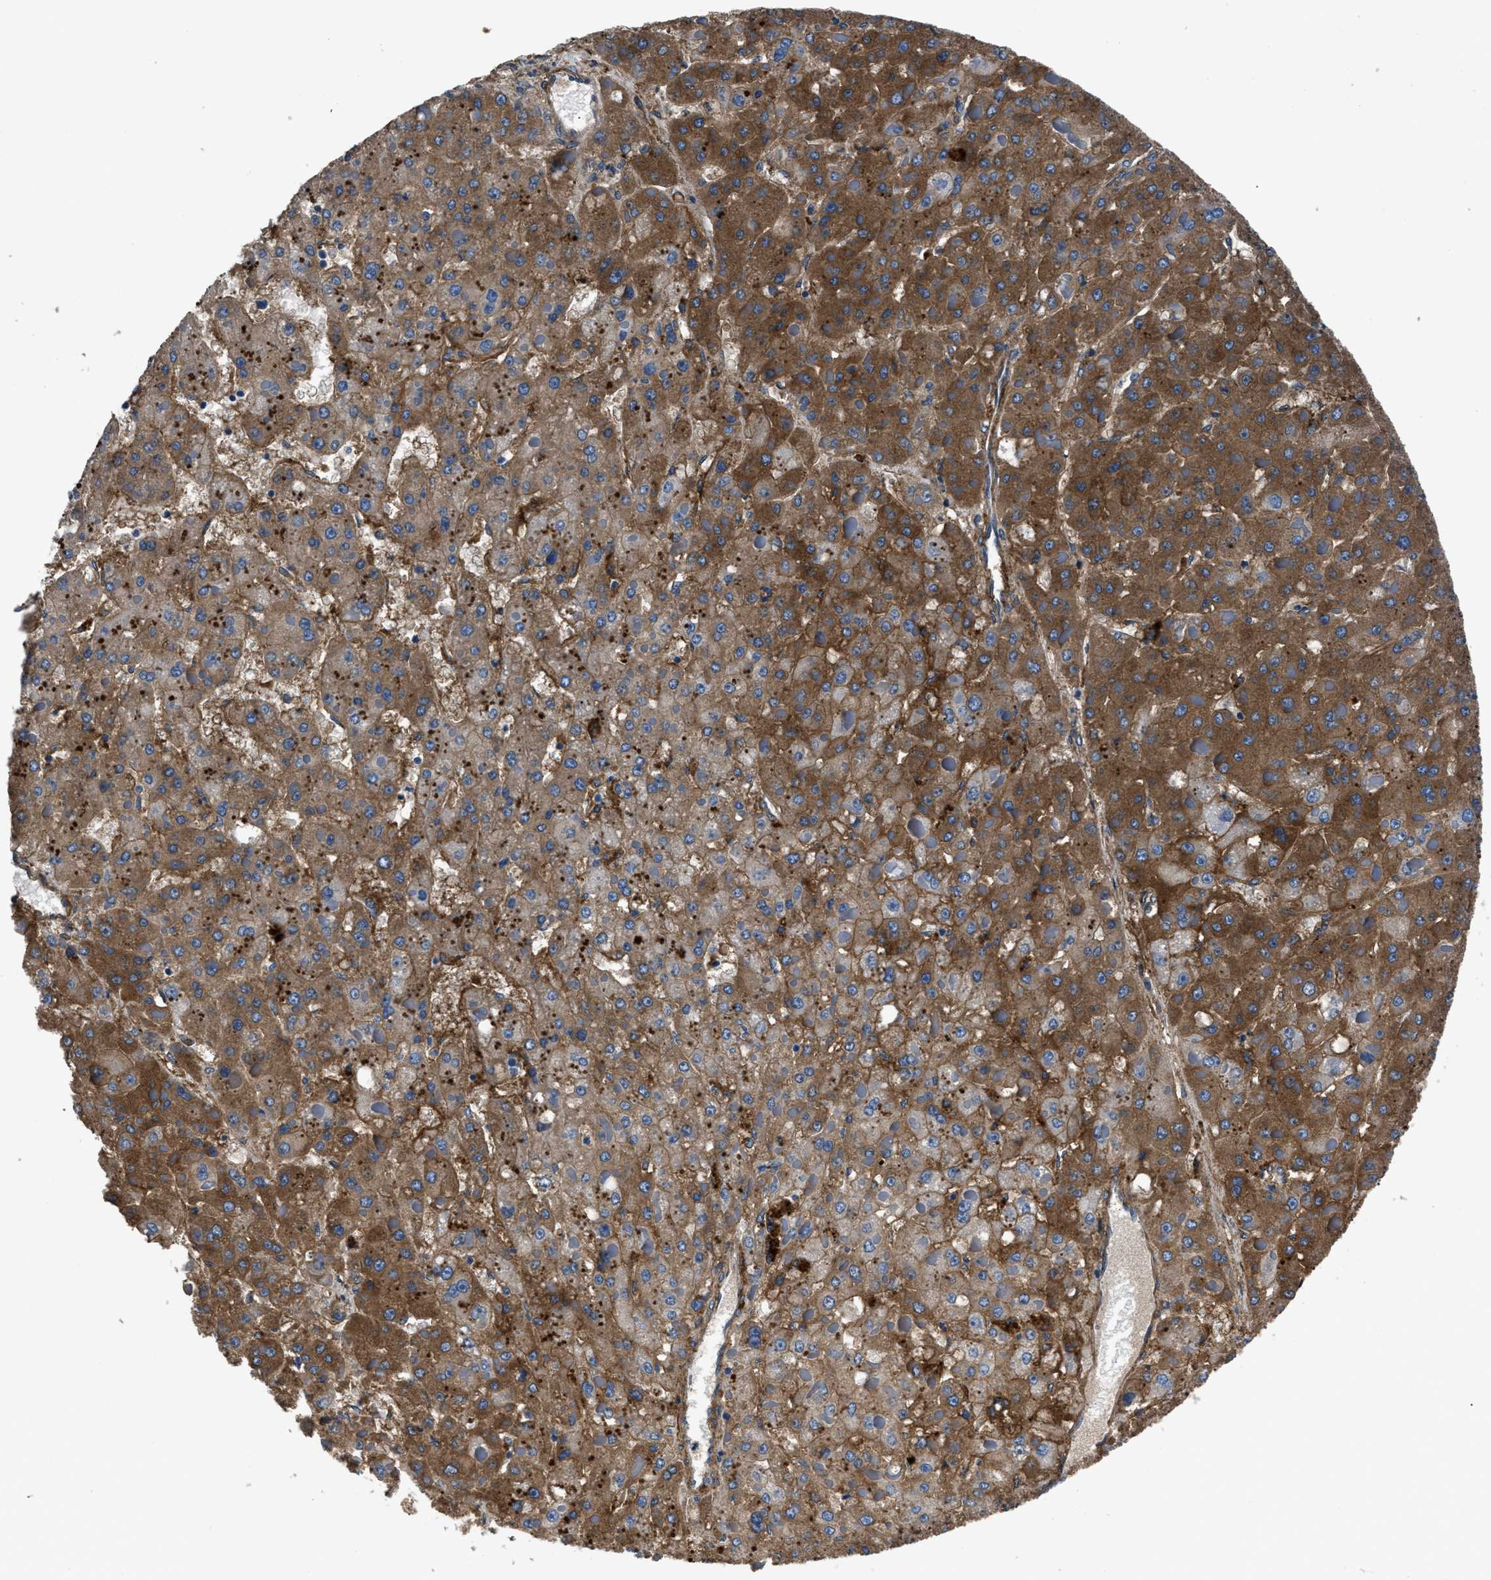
{"staining": {"intensity": "moderate", "quantity": ">75%", "location": "cytoplasmic/membranous"}, "tissue": "liver cancer", "cell_type": "Tumor cells", "image_type": "cancer", "snomed": [{"axis": "morphology", "description": "Carcinoma, Hepatocellular, NOS"}, {"axis": "topography", "description": "Liver"}], "caption": "This micrograph displays immunohistochemistry staining of human hepatocellular carcinoma (liver), with medium moderate cytoplasmic/membranous positivity in approximately >75% of tumor cells.", "gene": "CD276", "patient": {"sex": "female", "age": 73}}